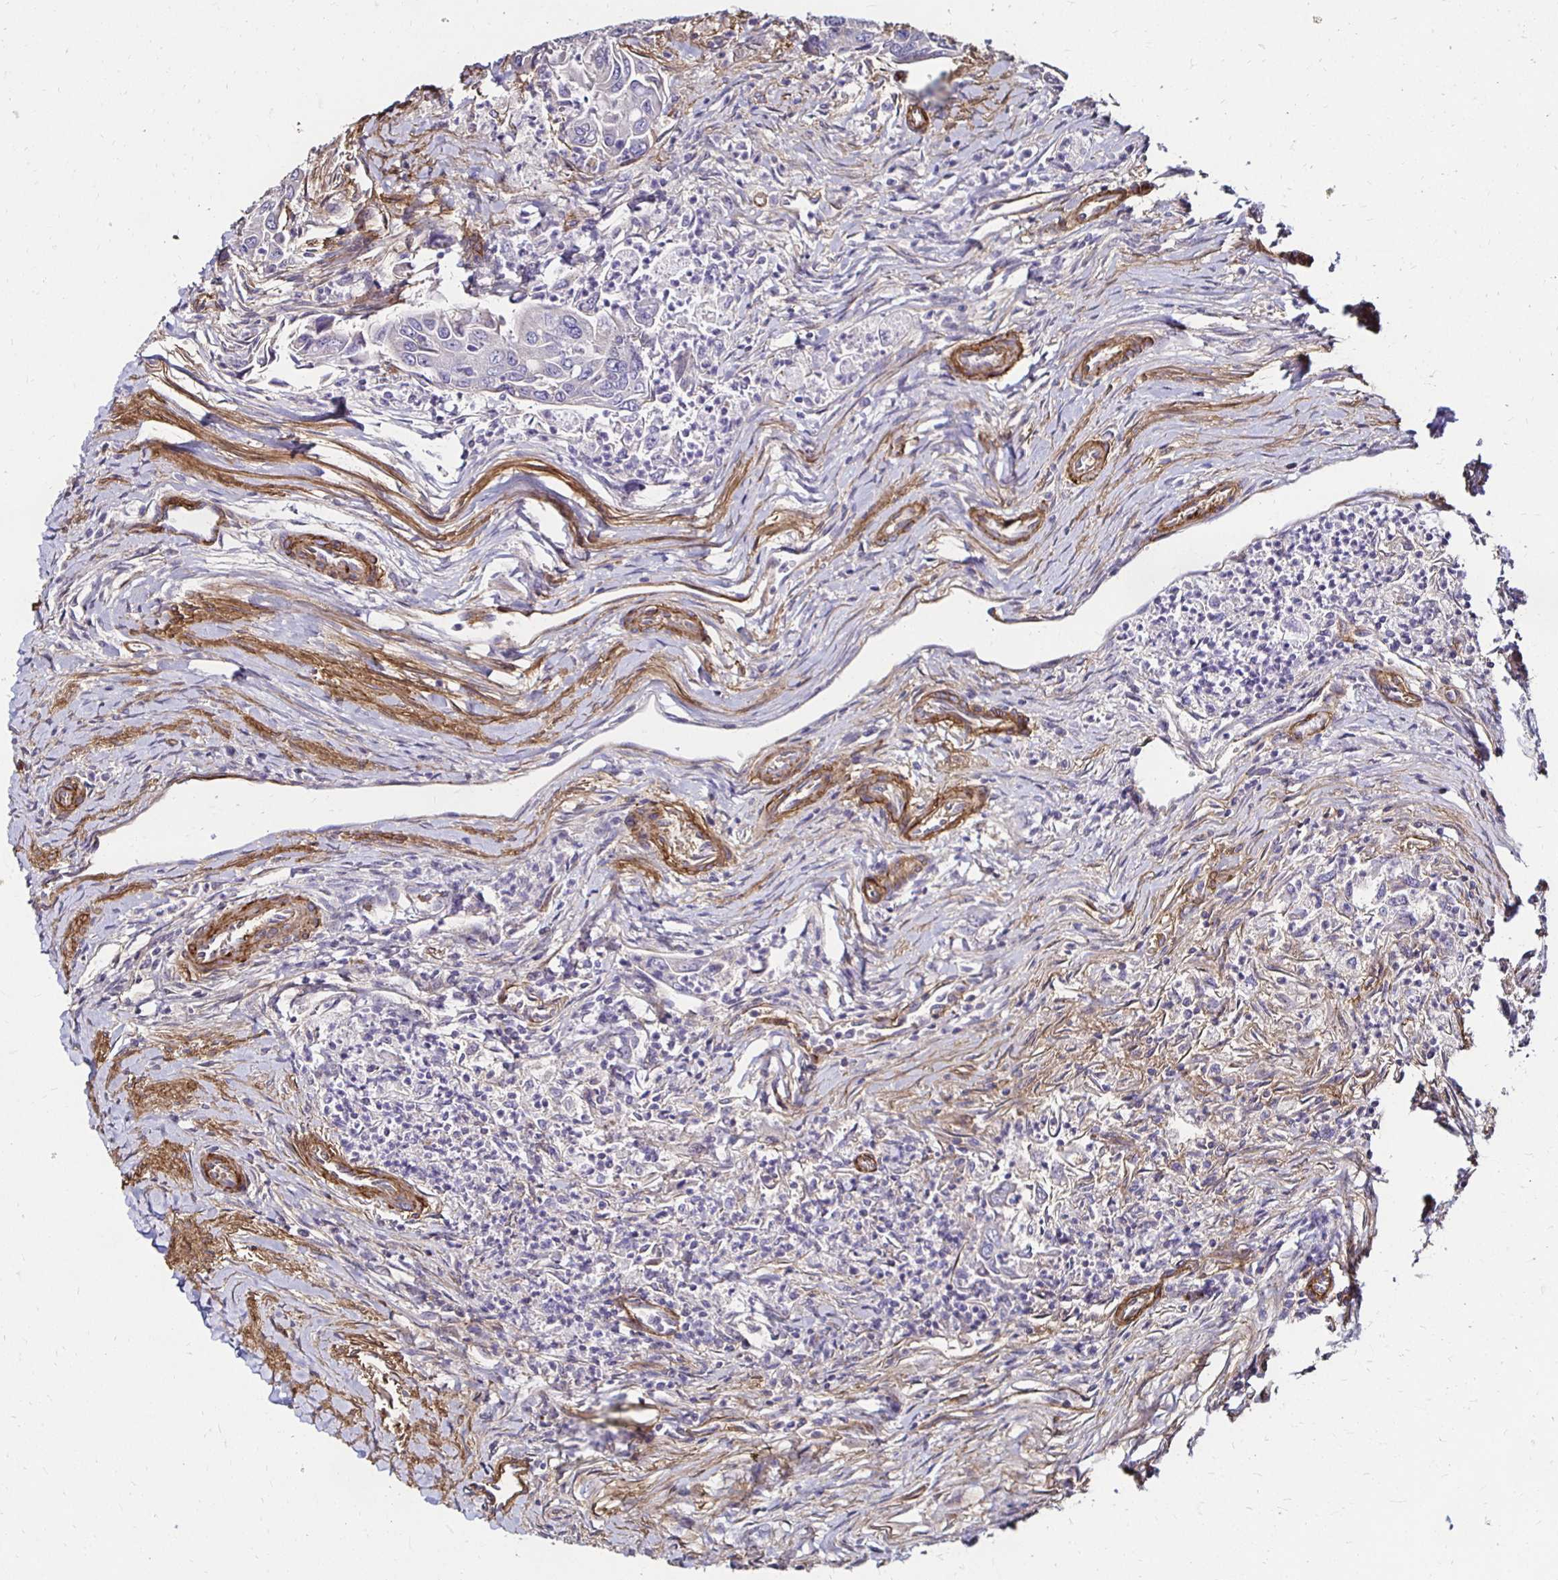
{"staining": {"intensity": "negative", "quantity": "none", "location": "none"}, "tissue": "colorectal cancer", "cell_type": "Tumor cells", "image_type": "cancer", "snomed": [{"axis": "morphology", "description": "Adenocarcinoma, NOS"}, {"axis": "topography", "description": "Colon"}], "caption": "IHC photomicrograph of human colorectal cancer stained for a protein (brown), which shows no positivity in tumor cells.", "gene": "ITGB1", "patient": {"sex": "female", "age": 67}}